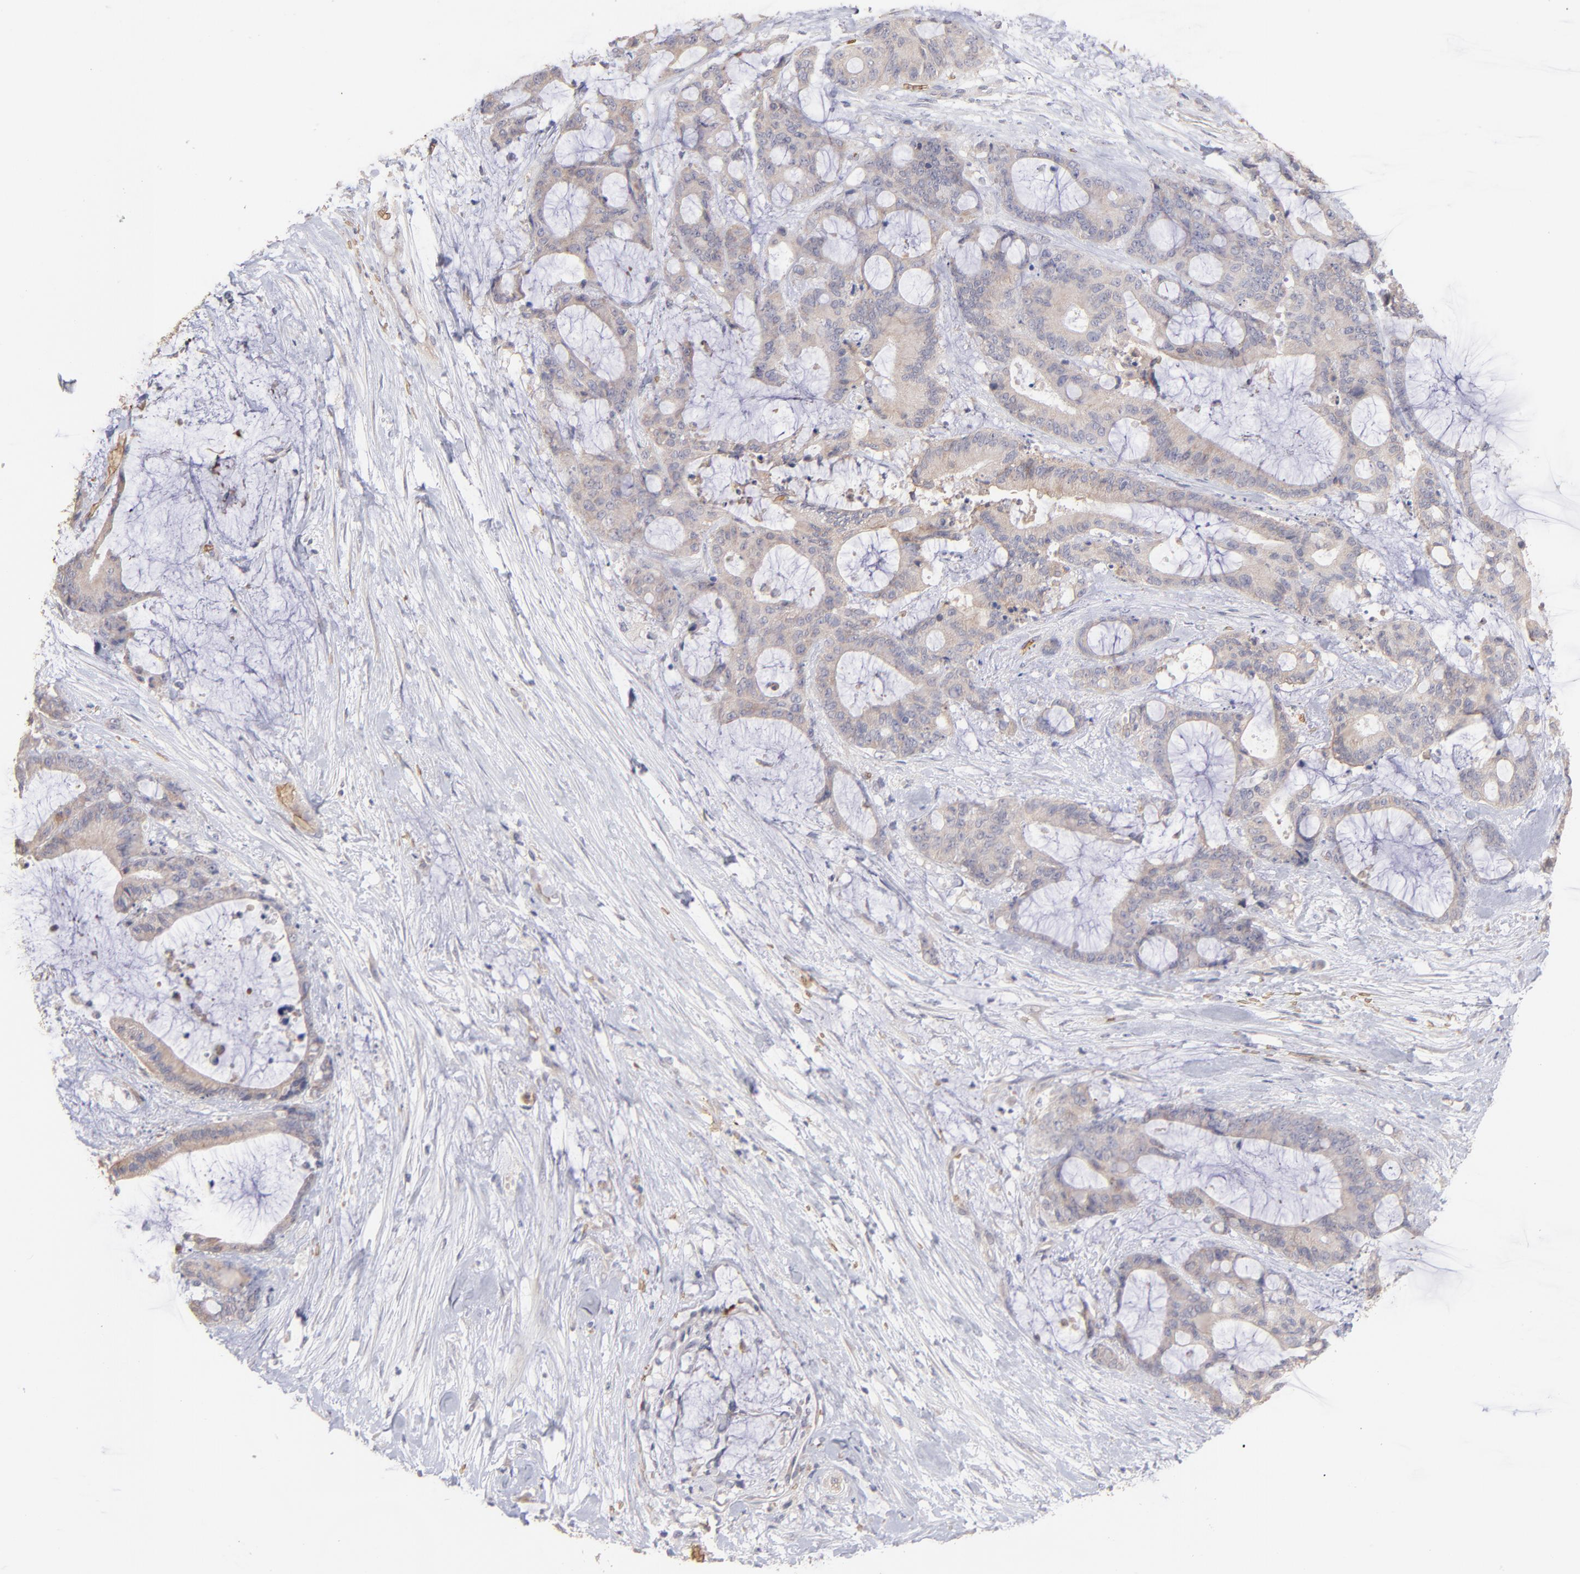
{"staining": {"intensity": "weak", "quantity": ">75%", "location": "cytoplasmic/membranous"}, "tissue": "liver cancer", "cell_type": "Tumor cells", "image_type": "cancer", "snomed": [{"axis": "morphology", "description": "Cholangiocarcinoma"}, {"axis": "topography", "description": "Liver"}], "caption": "Protein analysis of liver cancer tissue shows weak cytoplasmic/membranous expression in about >75% of tumor cells. (IHC, brightfield microscopy, high magnification).", "gene": "F13B", "patient": {"sex": "female", "age": 73}}